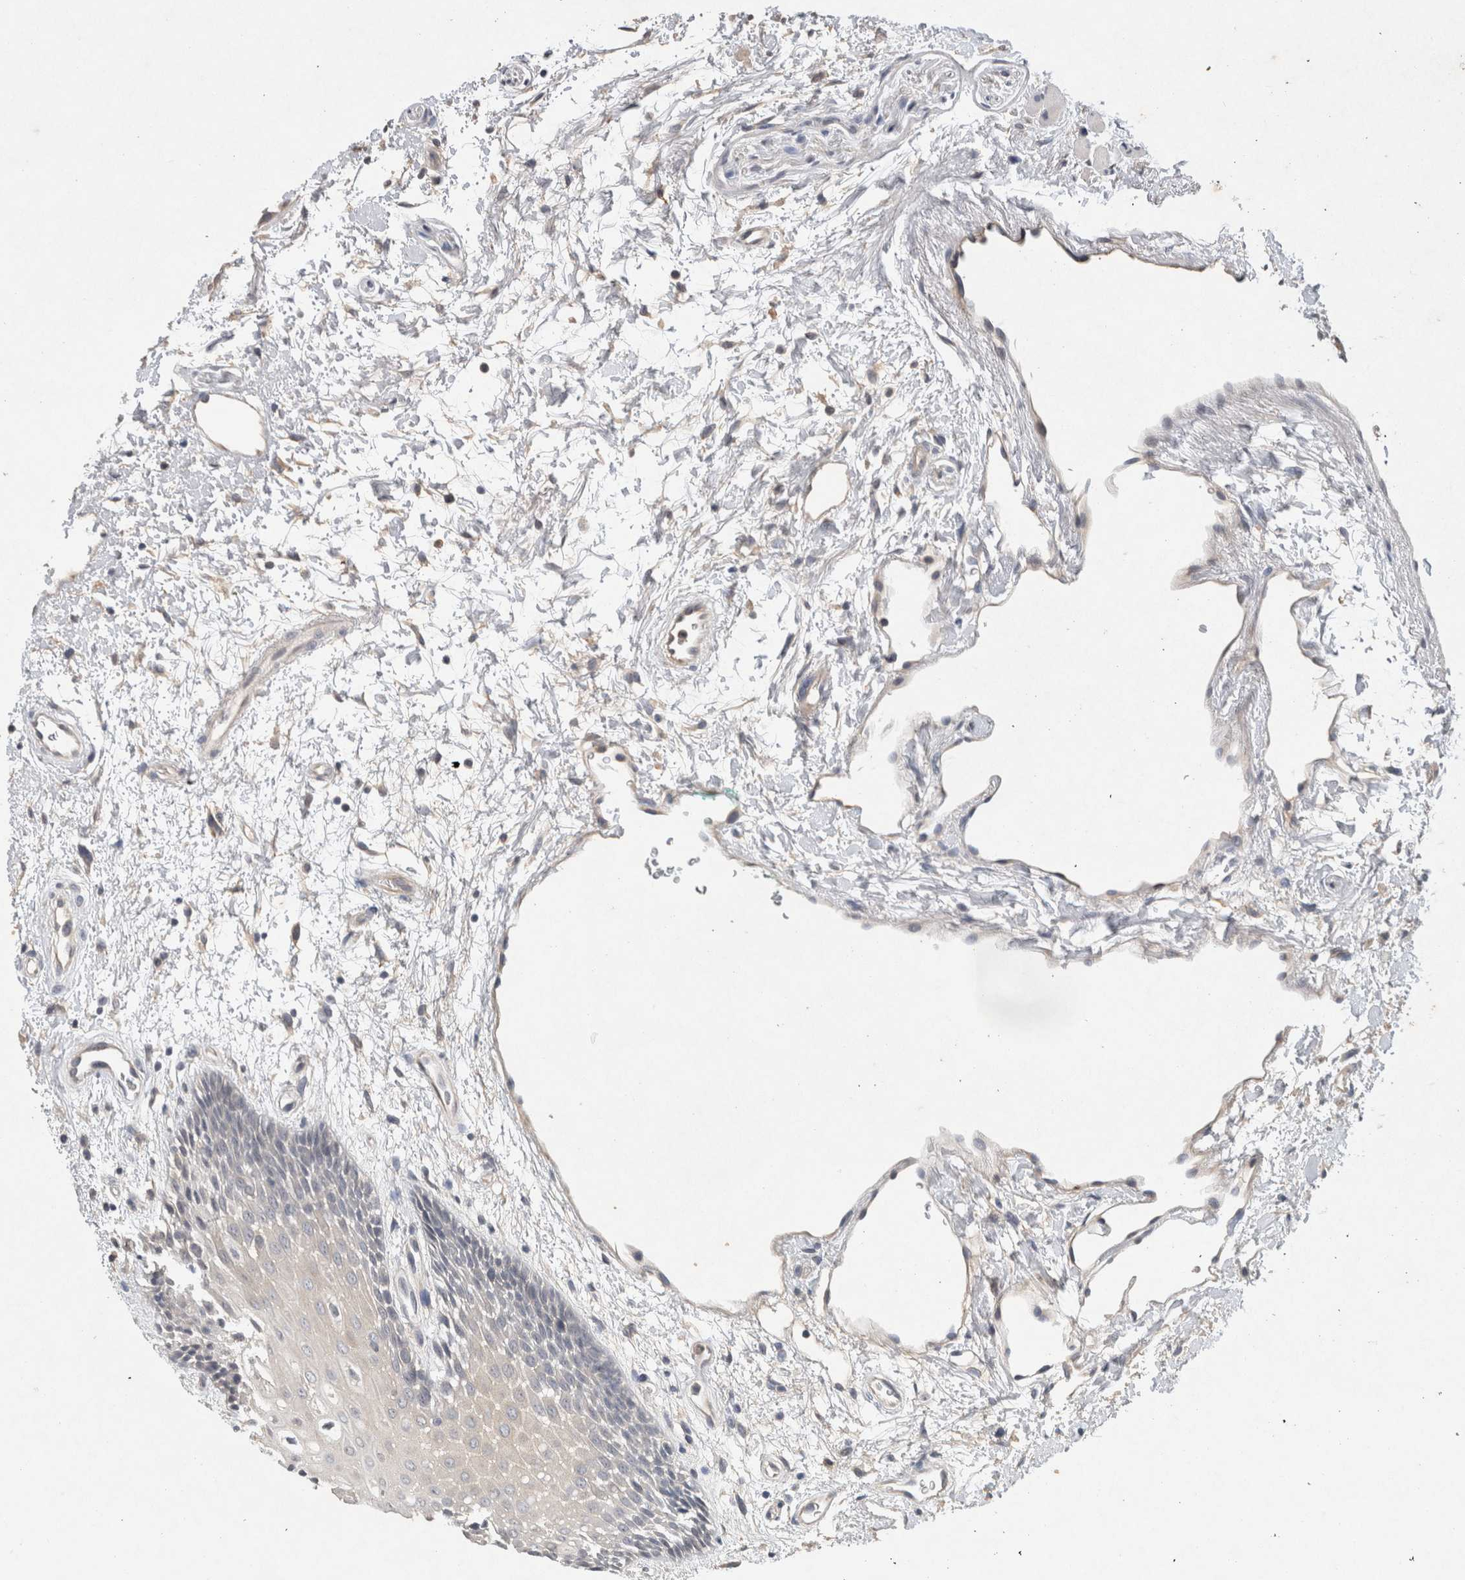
{"staining": {"intensity": "weak", "quantity": "<25%", "location": "cytoplasmic/membranous"}, "tissue": "oral mucosa", "cell_type": "Squamous epithelial cells", "image_type": "normal", "snomed": [{"axis": "morphology", "description": "Normal tissue, NOS"}, {"axis": "topography", "description": "Skeletal muscle"}, {"axis": "topography", "description": "Oral tissue"}, {"axis": "topography", "description": "Peripheral nerve tissue"}], "caption": "Image shows no significant protein staining in squamous epithelial cells of benign oral mucosa.", "gene": "HEXD", "patient": {"sex": "female", "age": 84}}